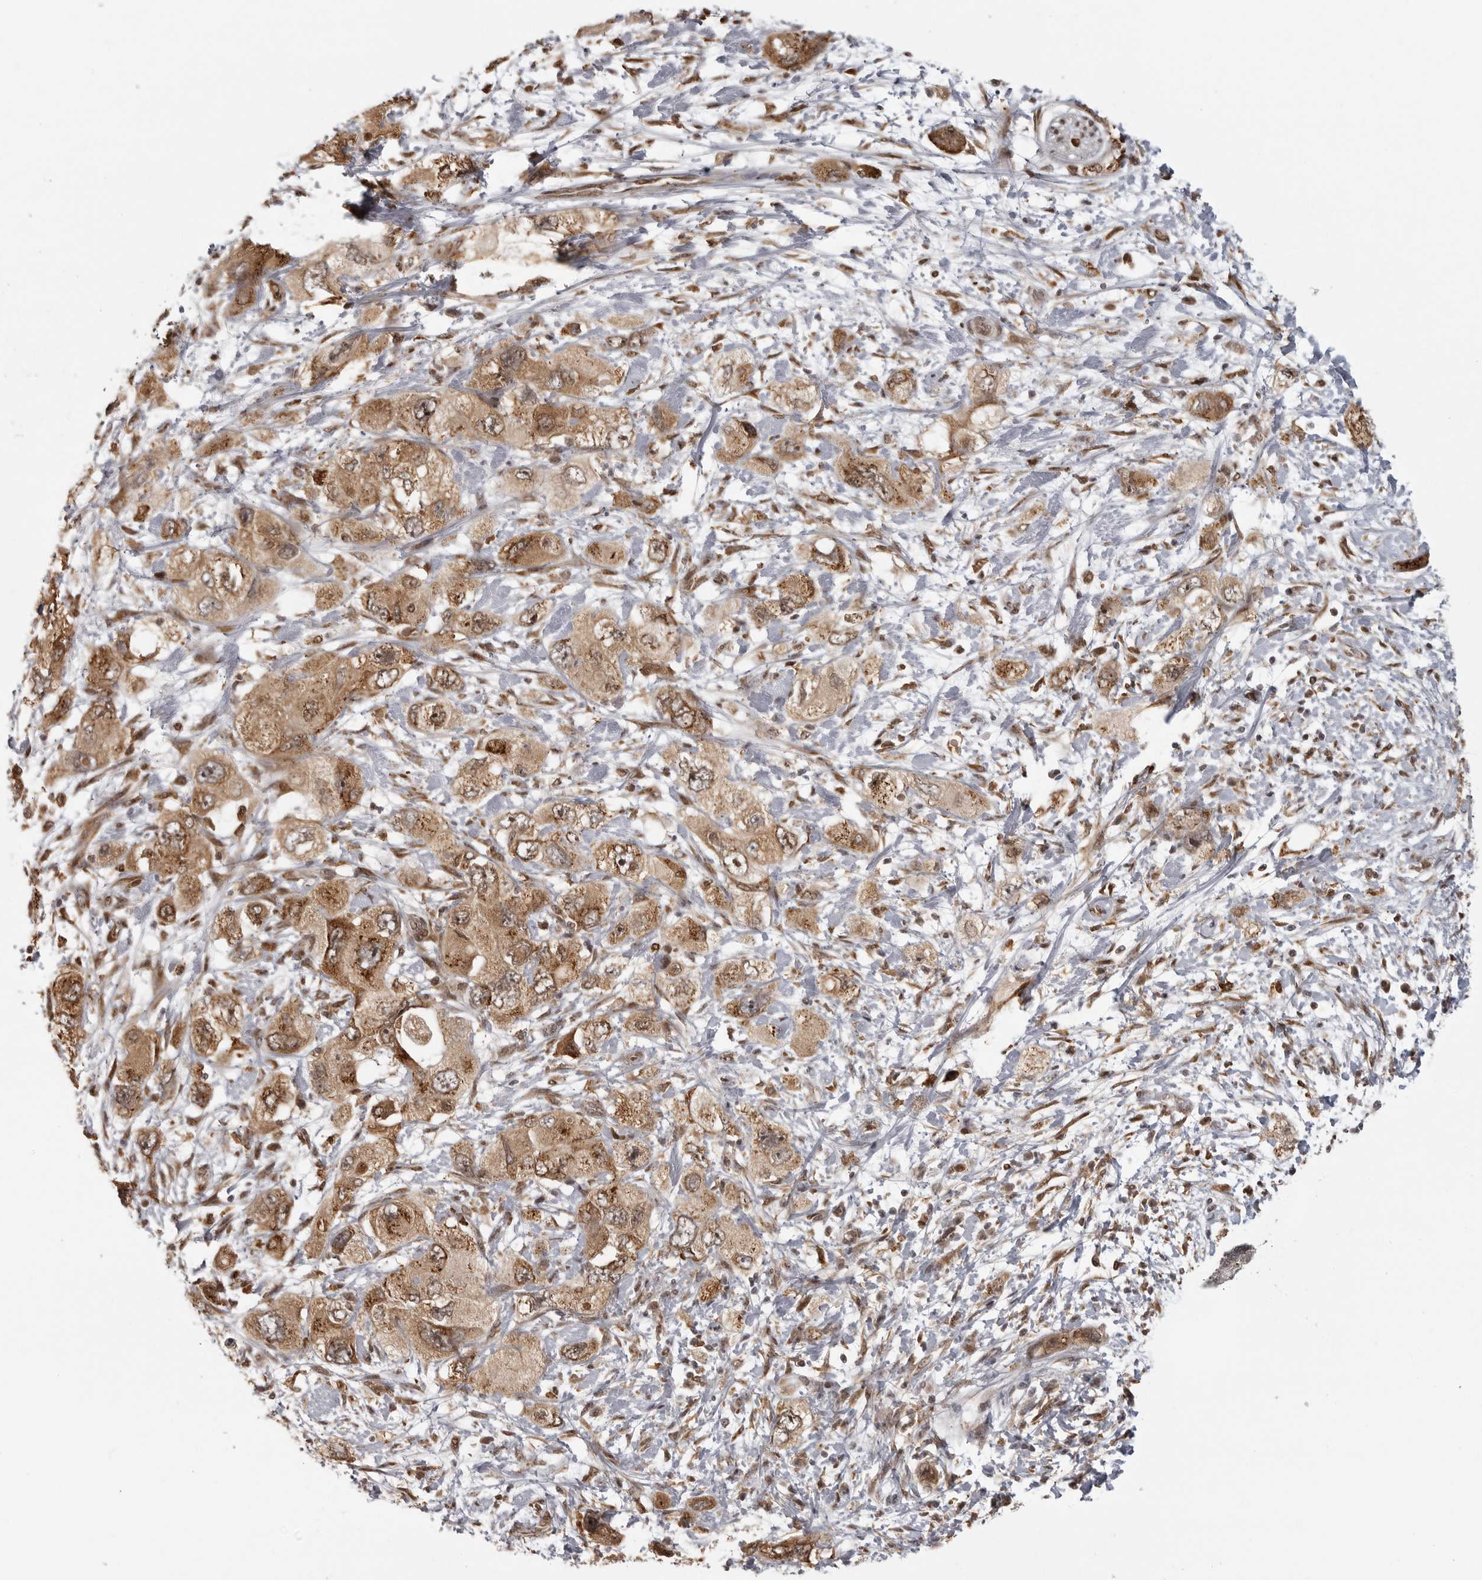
{"staining": {"intensity": "moderate", "quantity": ">75%", "location": "cytoplasmic/membranous,nuclear"}, "tissue": "pancreatic cancer", "cell_type": "Tumor cells", "image_type": "cancer", "snomed": [{"axis": "morphology", "description": "Adenocarcinoma, NOS"}, {"axis": "topography", "description": "Pancreas"}], "caption": "This histopathology image demonstrates pancreatic adenocarcinoma stained with immunohistochemistry to label a protein in brown. The cytoplasmic/membranous and nuclear of tumor cells show moderate positivity for the protein. Nuclei are counter-stained blue.", "gene": "ISG20L2", "patient": {"sex": "female", "age": 73}}